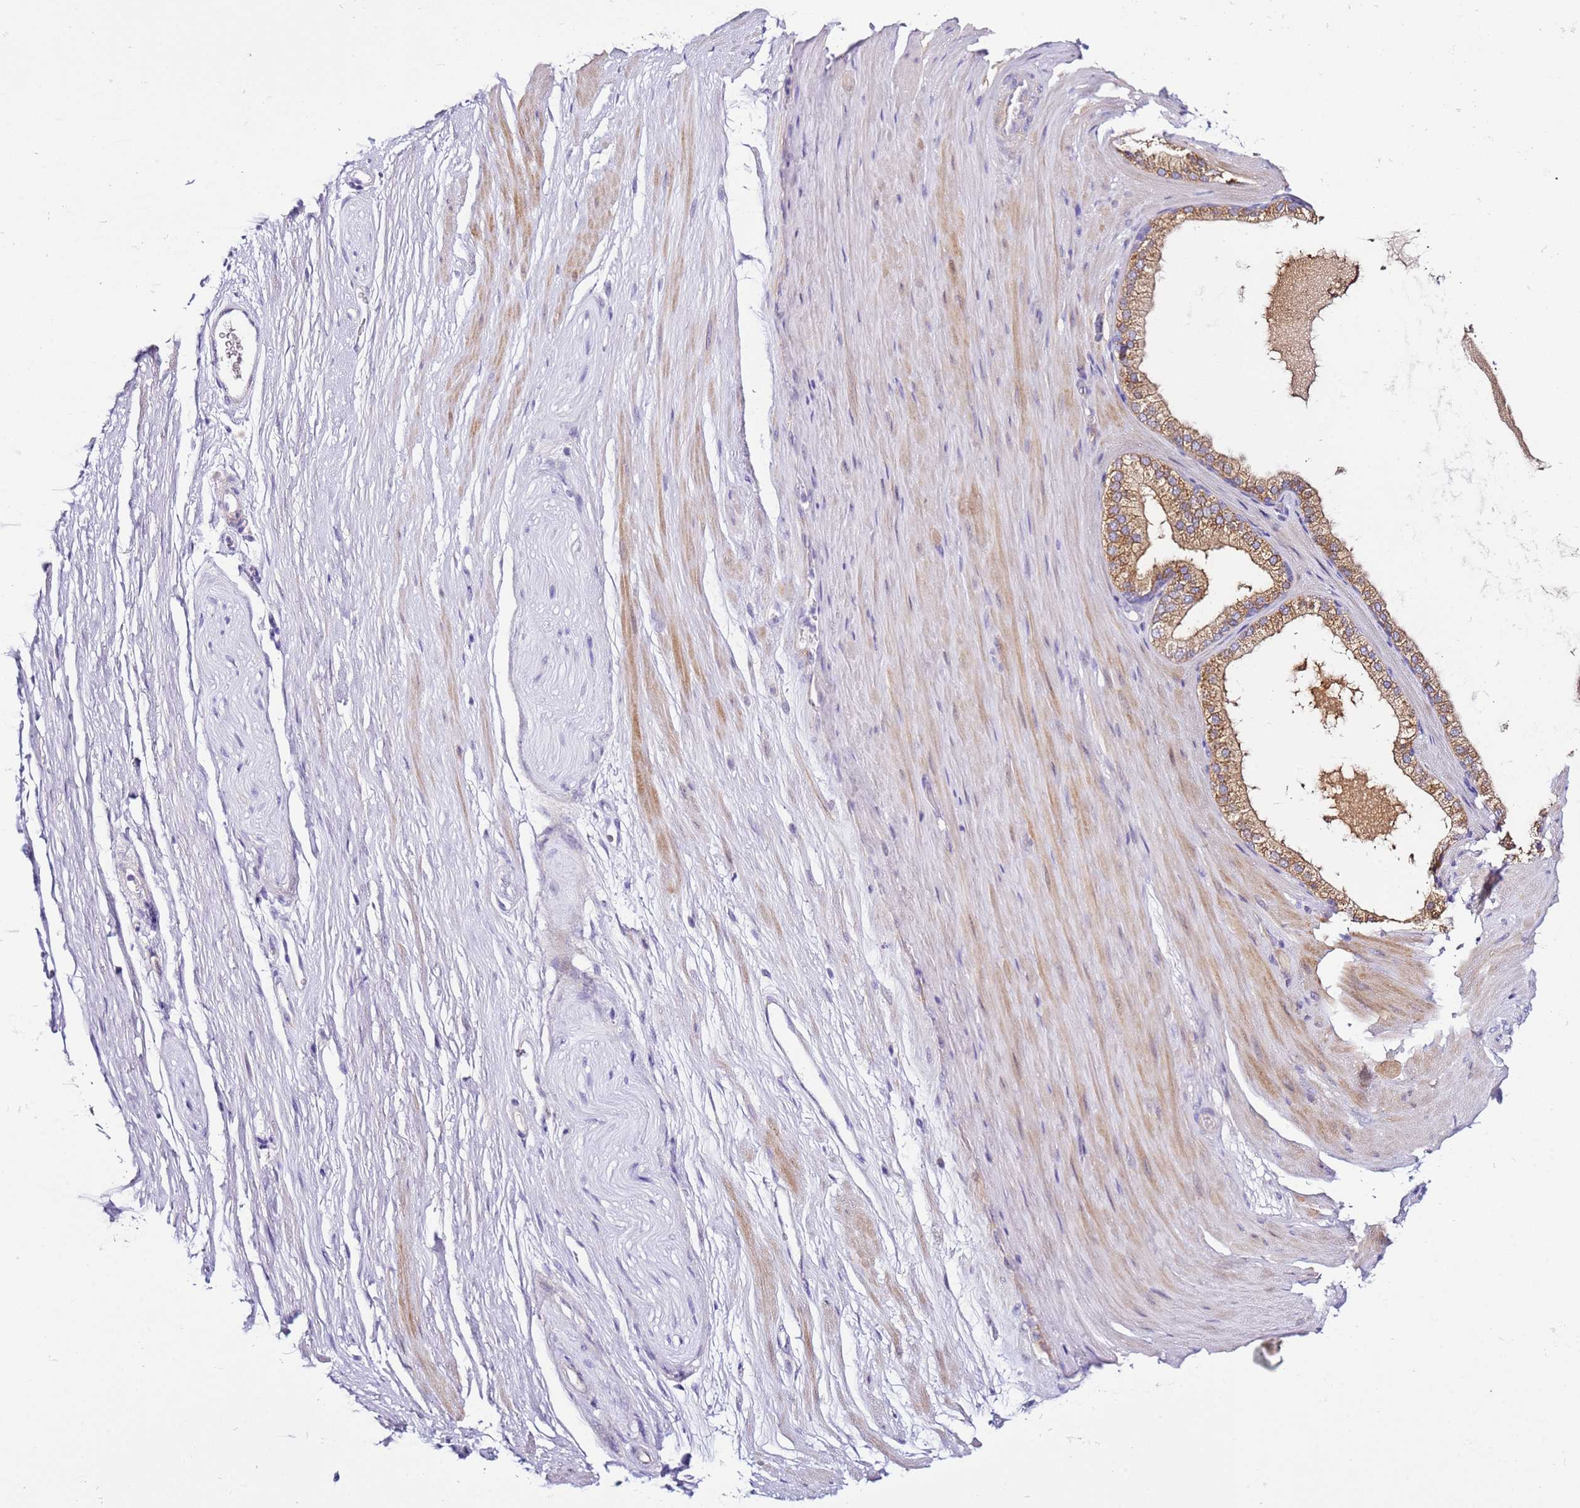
{"staining": {"intensity": "negative", "quantity": "none", "location": "none"}, "tissue": "adipose tissue", "cell_type": "Adipocytes", "image_type": "normal", "snomed": [{"axis": "morphology", "description": "Normal tissue, NOS"}, {"axis": "morphology", "description": "Adenocarcinoma, Low grade"}, {"axis": "topography", "description": "Prostate"}, {"axis": "topography", "description": "Peripheral nerve tissue"}], "caption": "A high-resolution histopathology image shows IHC staining of unremarkable adipose tissue, which exhibits no significant positivity in adipocytes.", "gene": "HGD", "patient": {"sex": "male", "age": 63}}